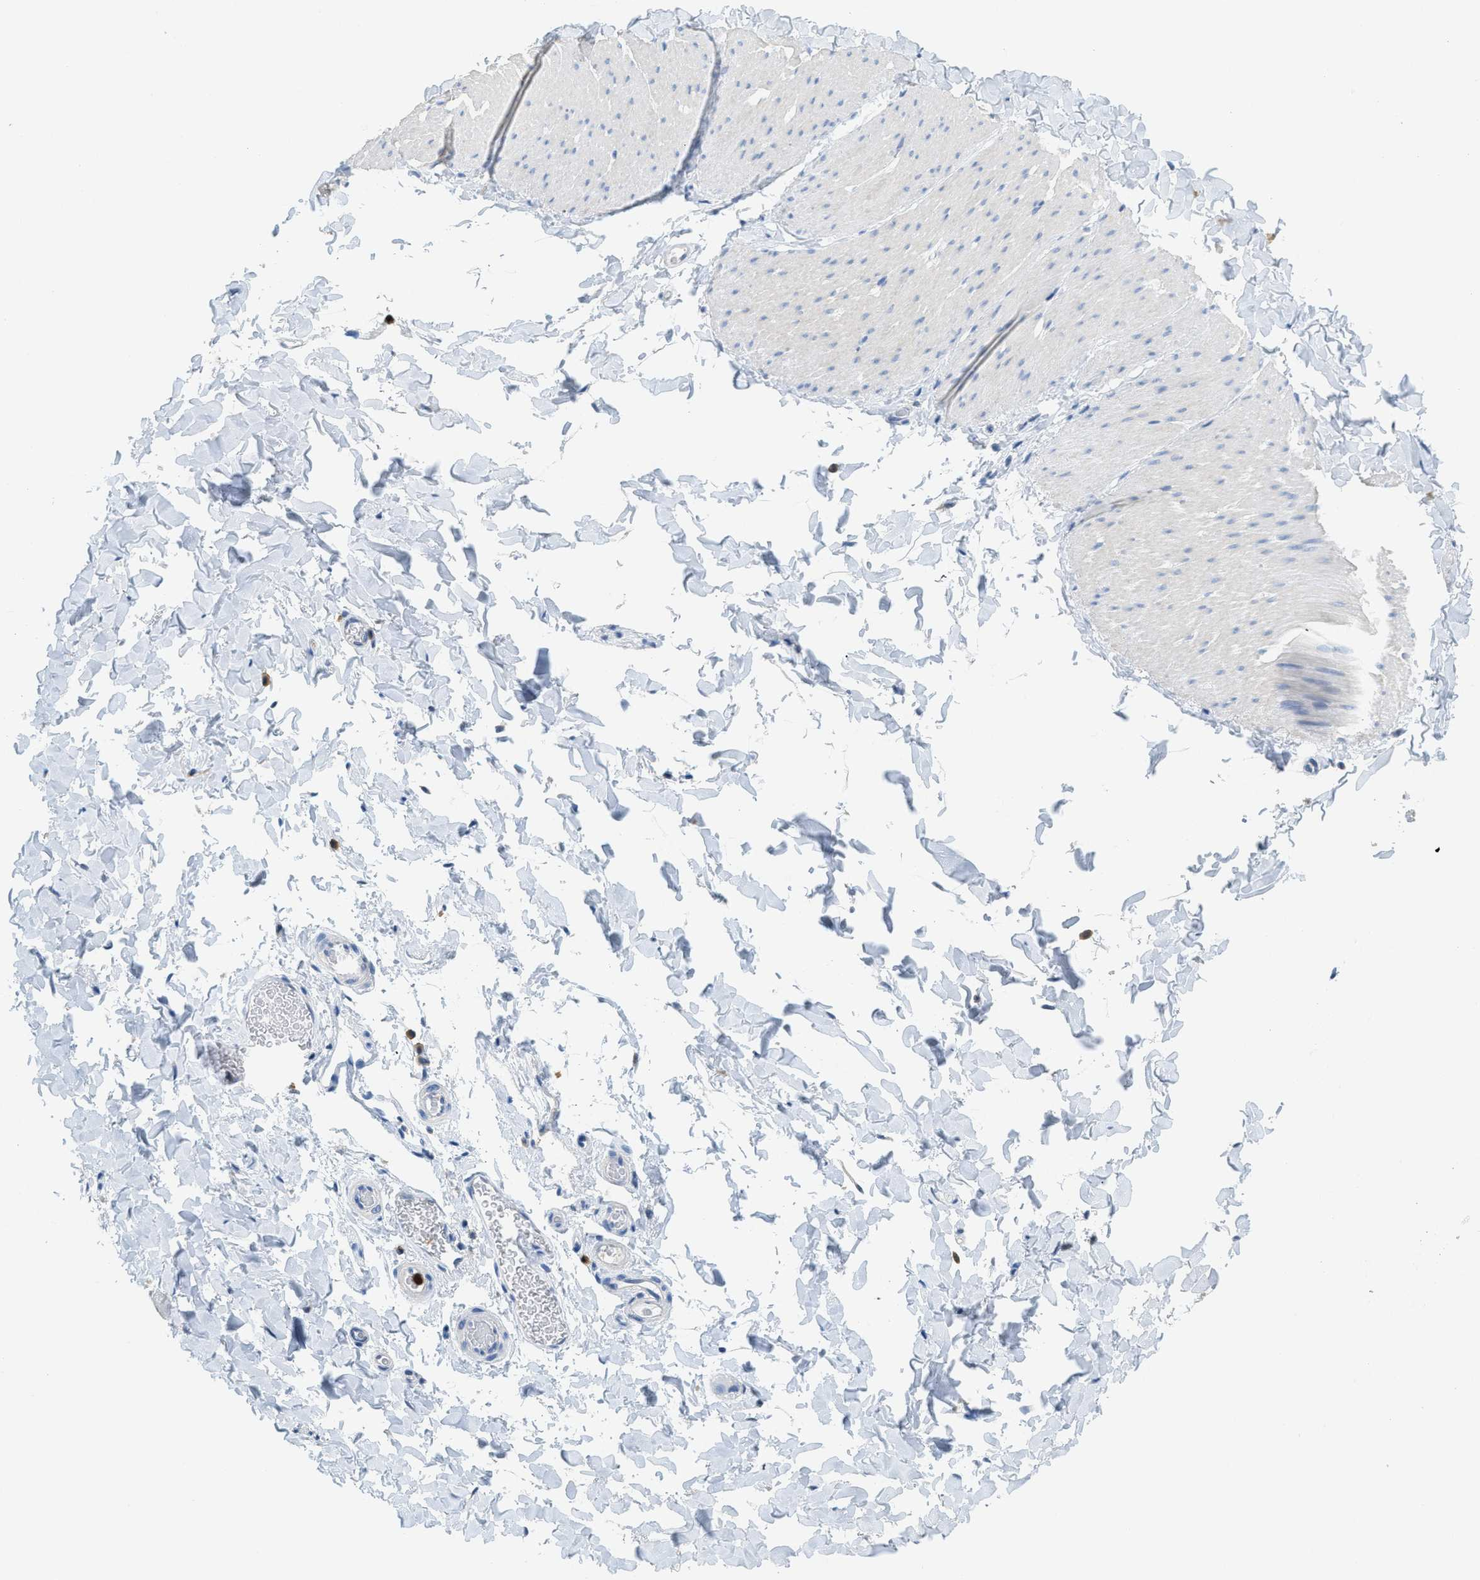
{"staining": {"intensity": "negative", "quantity": "none", "location": "none"}, "tissue": "smooth muscle", "cell_type": "Smooth muscle cells", "image_type": "normal", "snomed": [{"axis": "morphology", "description": "Normal tissue, NOS"}, {"axis": "topography", "description": "Smooth muscle"}, {"axis": "topography", "description": "Colon"}], "caption": "A high-resolution image shows immunohistochemistry (IHC) staining of benign smooth muscle, which shows no significant staining in smooth muscle cells. (Stains: DAB immunohistochemistry with hematoxylin counter stain, Microscopy: brightfield microscopy at high magnification).", "gene": "SERPINB1", "patient": {"sex": "male", "age": 67}}